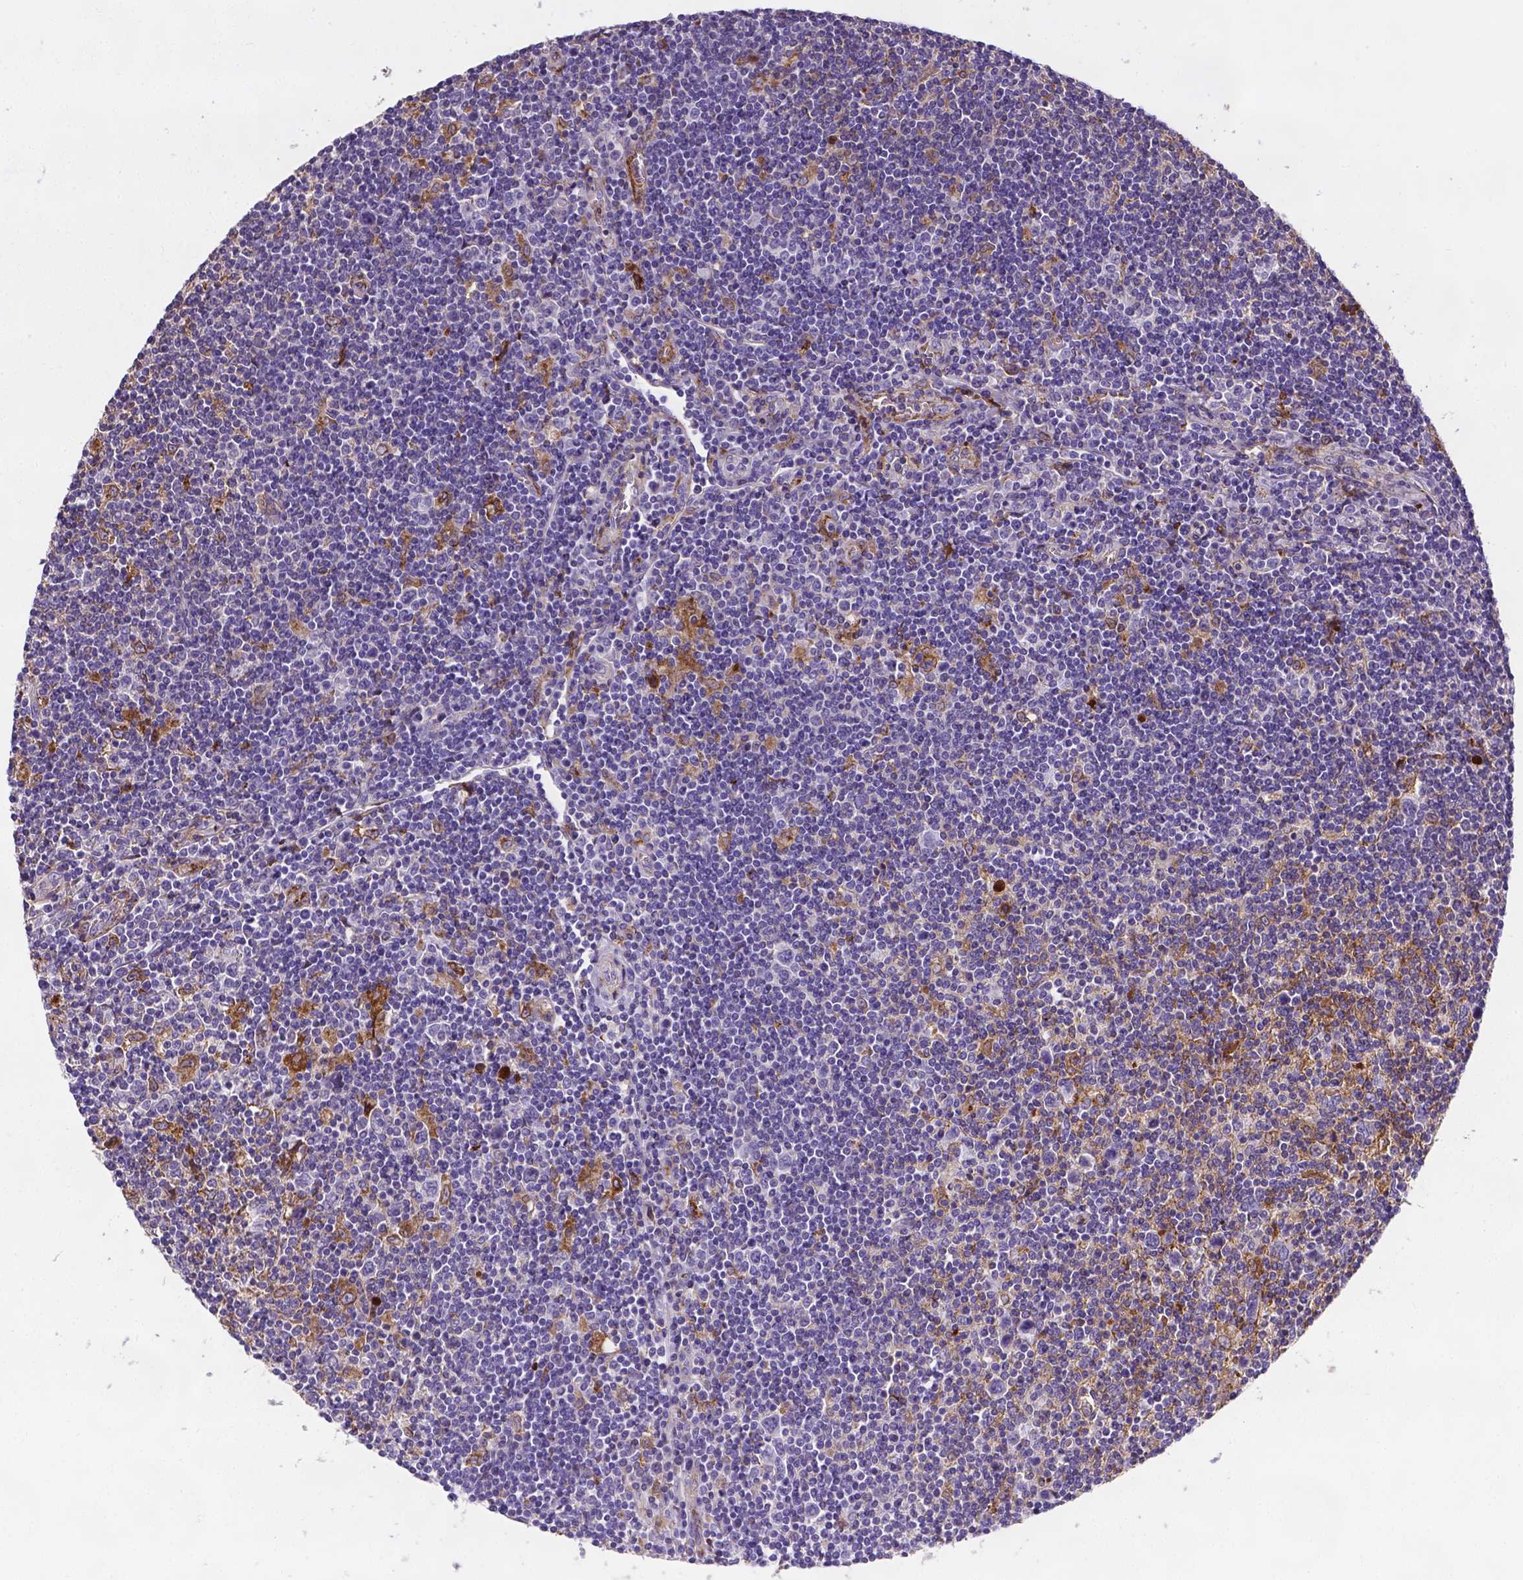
{"staining": {"intensity": "negative", "quantity": "none", "location": "none"}, "tissue": "lymphoma", "cell_type": "Tumor cells", "image_type": "cancer", "snomed": [{"axis": "morphology", "description": "Hodgkin's disease, NOS"}, {"axis": "topography", "description": "Lymph node"}], "caption": "High power microscopy histopathology image of an immunohistochemistry histopathology image of Hodgkin's disease, revealing no significant positivity in tumor cells. (Stains: DAB (3,3'-diaminobenzidine) IHC with hematoxylin counter stain, Microscopy: brightfield microscopy at high magnification).", "gene": "APOE", "patient": {"sex": "male", "age": 40}}